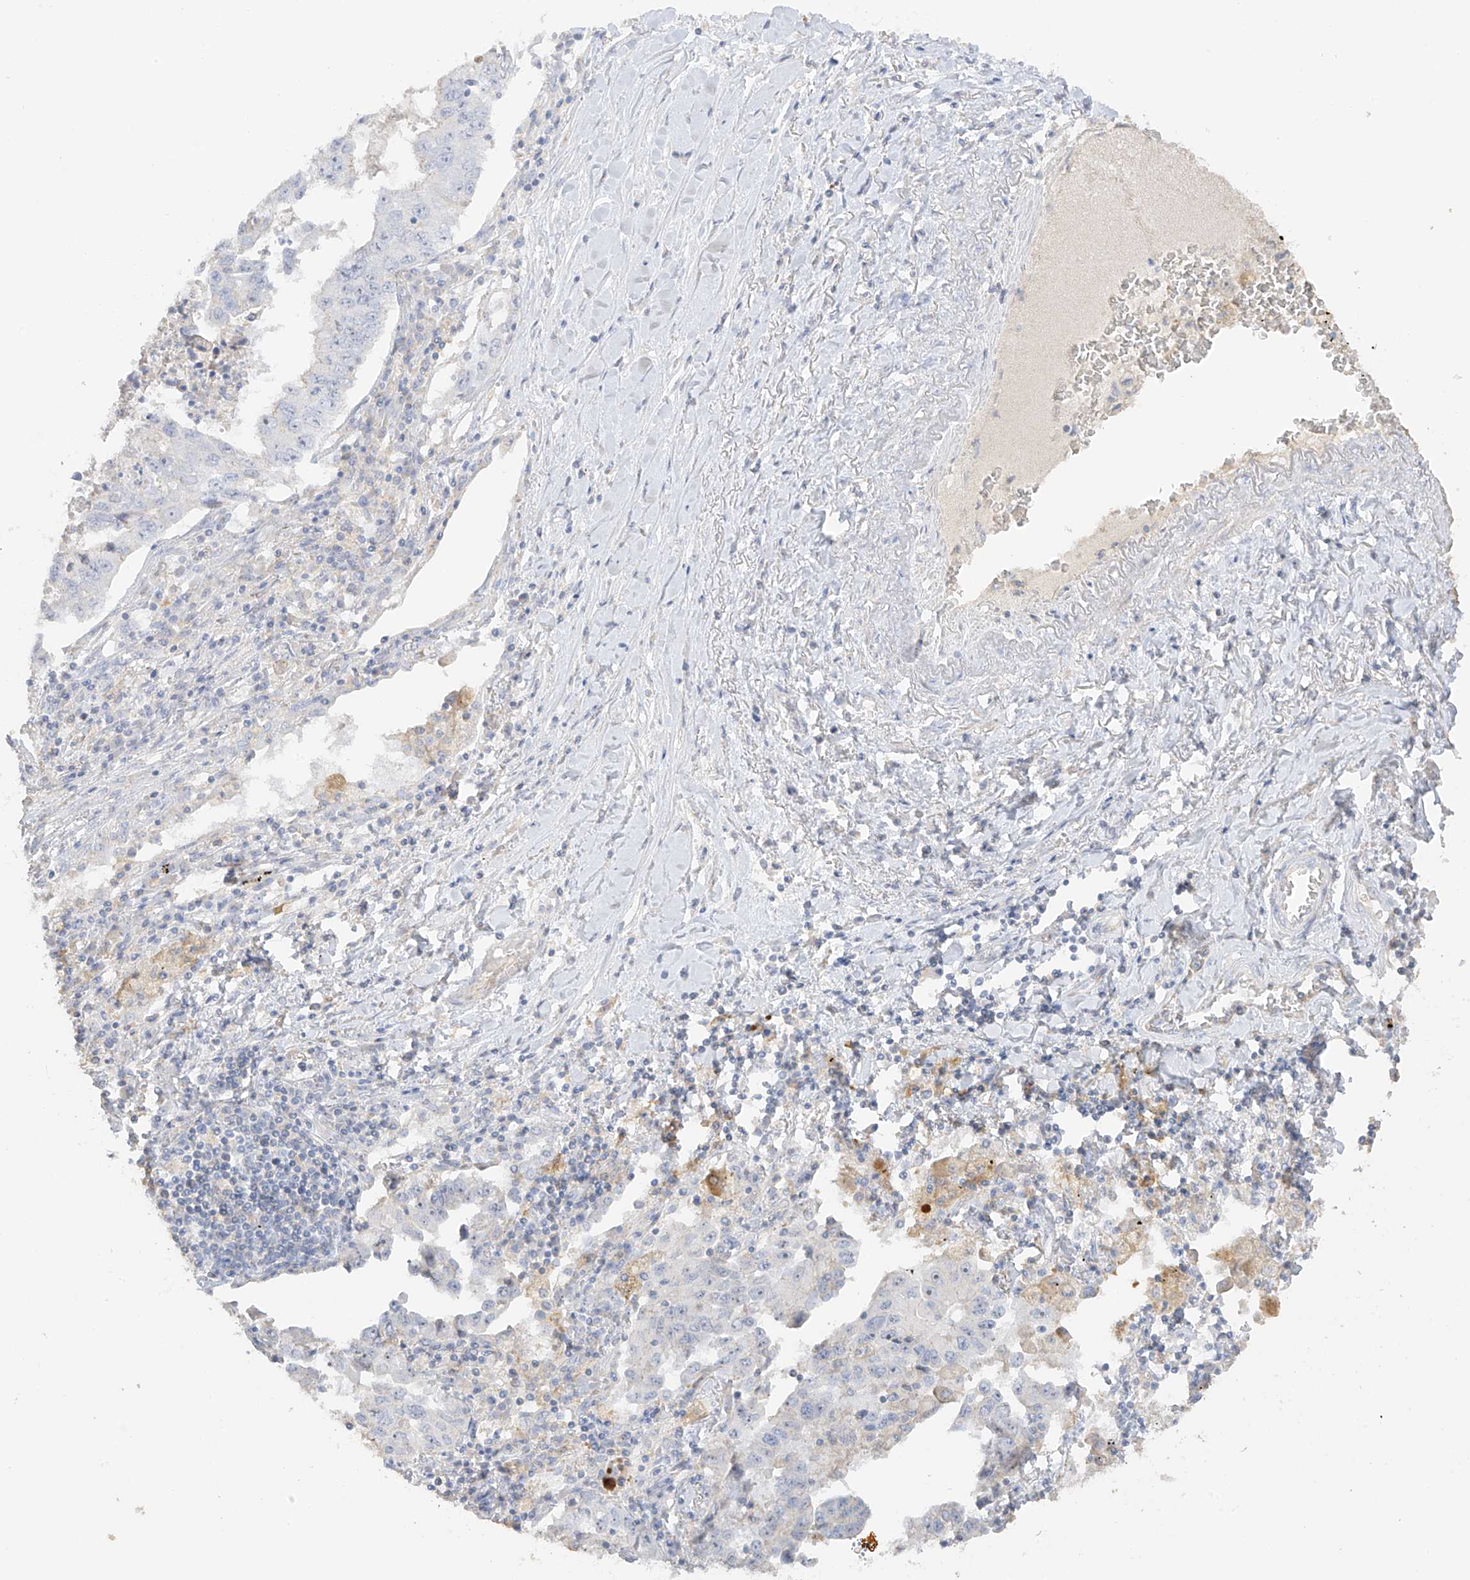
{"staining": {"intensity": "negative", "quantity": "none", "location": "none"}, "tissue": "lung cancer", "cell_type": "Tumor cells", "image_type": "cancer", "snomed": [{"axis": "morphology", "description": "Adenocarcinoma, NOS"}, {"axis": "topography", "description": "Lung"}], "caption": "DAB (3,3'-diaminobenzidine) immunohistochemical staining of adenocarcinoma (lung) reveals no significant expression in tumor cells.", "gene": "ZBTB41", "patient": {"sex": "female", "age": 51}}